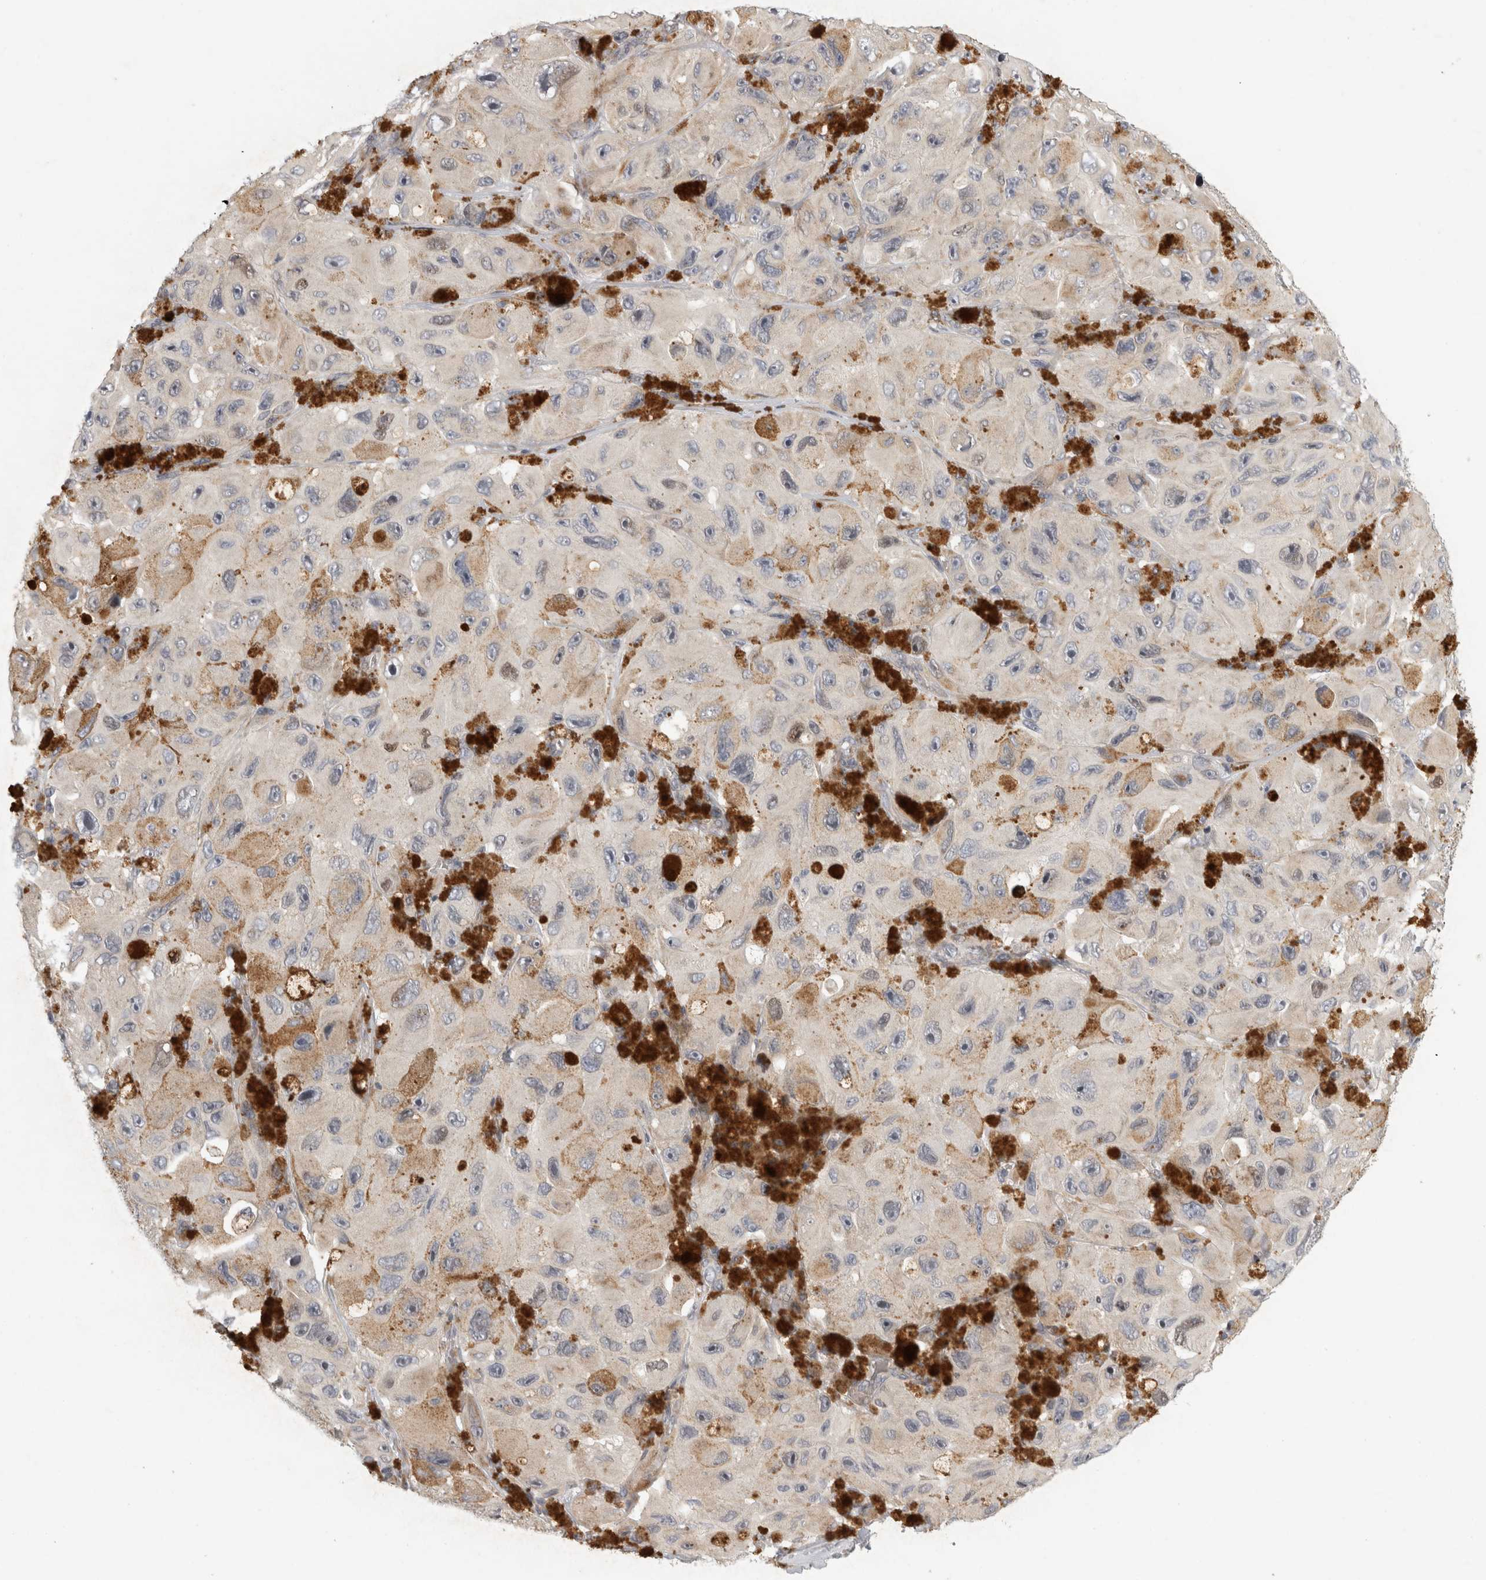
{"staining": {"intensity": "negative", "quantity": "none", "location": "none"}, "tissue": "melanoma", "cell_type": "Tumor cells", "image_type": "cancer", "snomed": [{"axis": "morphology", "description": "Malignant melanoma, NOS"}, {"axis": "topography", "description": "Skin"}], "caption": "High magnification brightfield microscopy of melanoma stained with DAB (3,3'-diaminobenzidine) (brown) and counterstained with hematoxylin (blue): tumor cells show no significant expression.", "gene": "UTP25", "patient": {"sex": "female", "age": 73}}